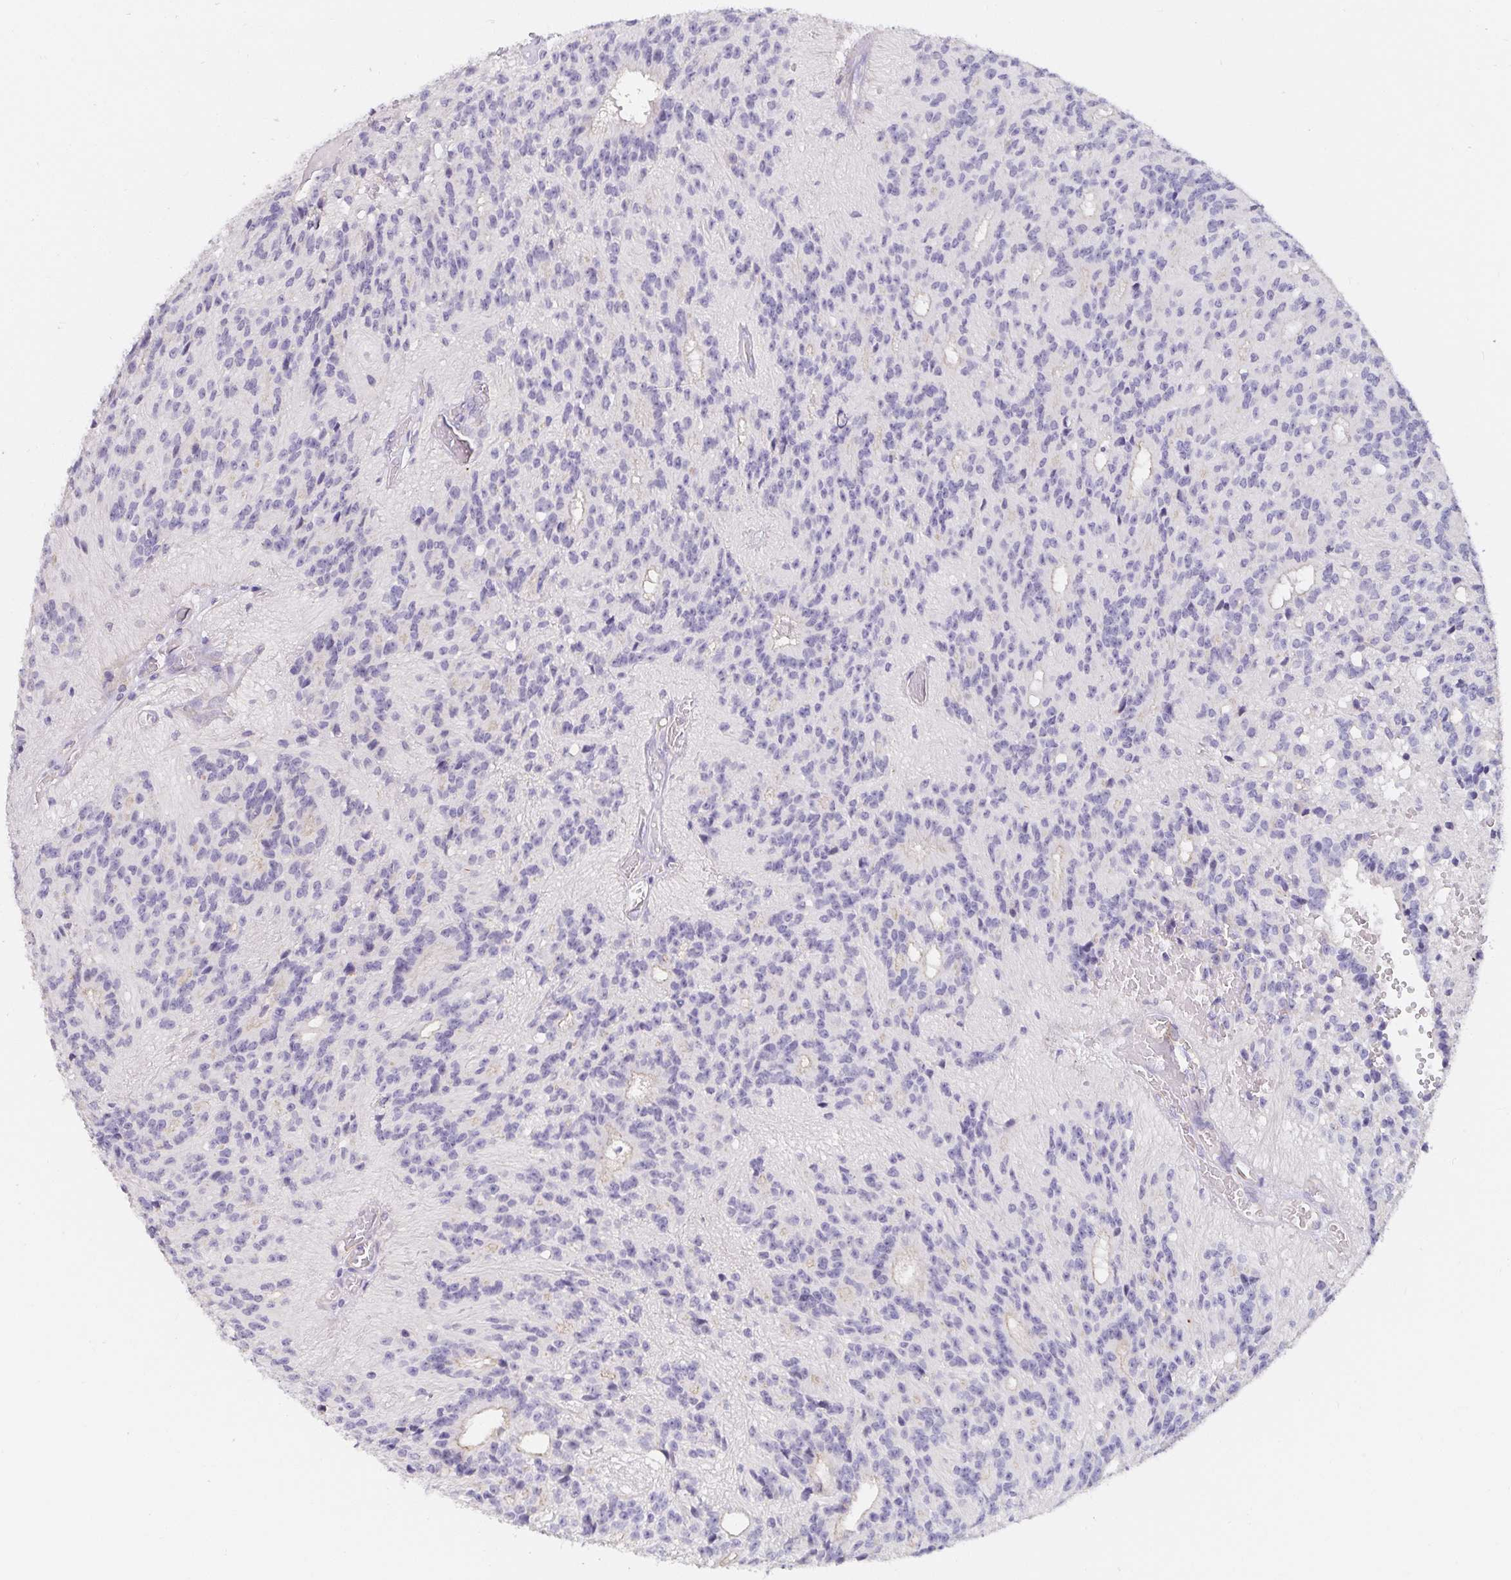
{"staining": {"intensity": "negative", "quantity": "none", "location": "none"}, "tissue": "glioma", "cell_type": "Tumor cells", "image_type": "cancer", "snomed": [{"axis": "morphology", "description": "Glioma, malignant, Low grade"}, {"axis": "topography", "description": "Brain"}], "caption": "Human malignant low-grade glioma stained for a protein using immunohistochemistry displays no staining in tumor cells.", "gene": "PDX1", "patient": {"sex": "male", "age": 31}}